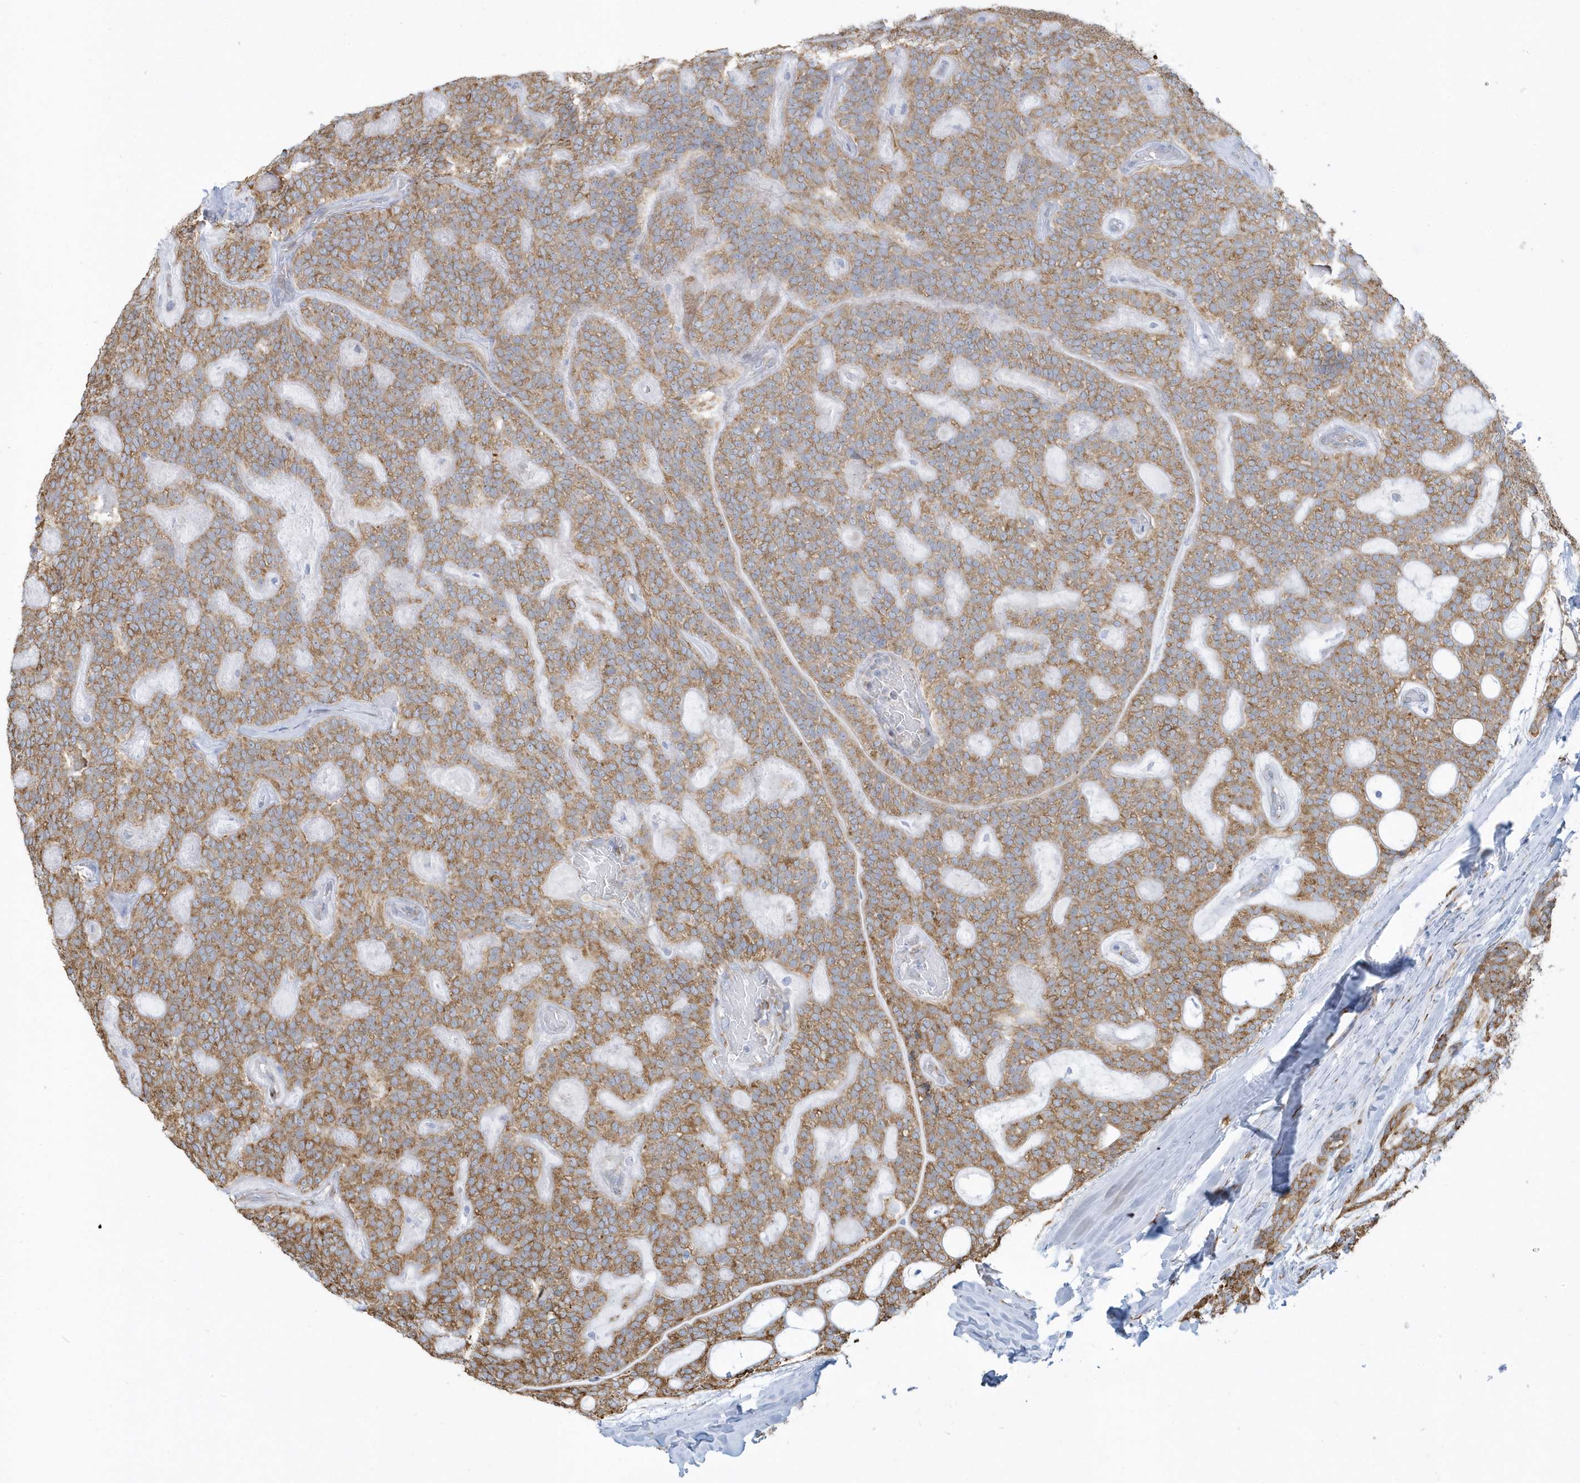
{"staining": {"intensity": "moderate", "quantity": ">75%", "location": "cytoplasmic/membranous"}, "tissue": "head and neck cancer", "cell_type": "Tumor cells", "image_type": "cancer", "snomed": [{"axis": "morphology", "description": "Adenocarcinoma, NOS"}, {"axis": "topography", "description": "Head-Neck"}], "caption": "Tumor cells demonstrate medium levels of moderate cytoplasmic/membranous staining in about >75% of cells in head and neck cancer (adenocarcinoma).", "gene": "DCAF1", "patient": {"sex": "male", "age": 66}}